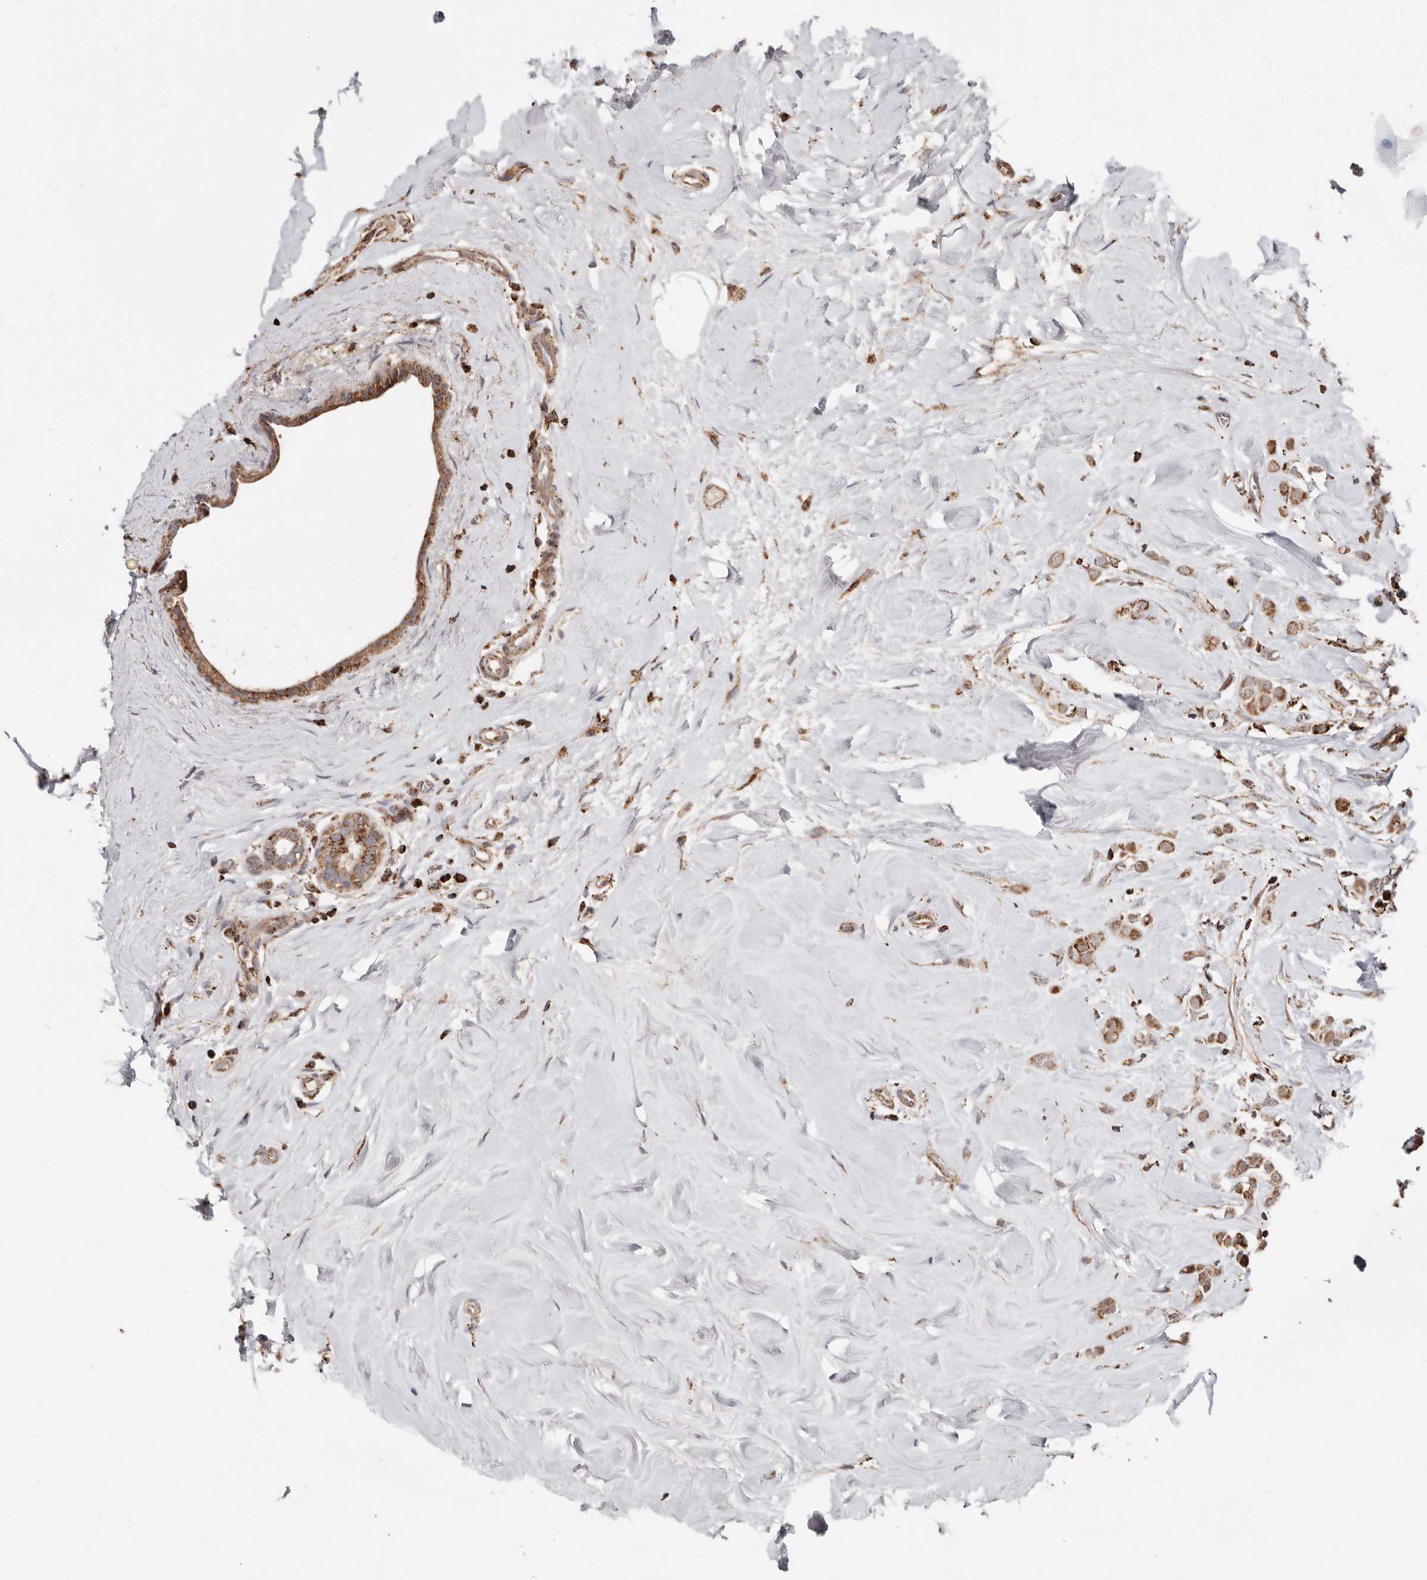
{"staining": {"intensity": "moderate", "quantity": ">75%", "location": "cytoplasmic/membranous"}, "tissue": "breast cancer", "cell_type": "Tumor cells", "image_type": "cancer", "snomed": [{"axis": "morphology", "description": "Lobular carcinoma"}, {"axis": "topography", "description": "Breast"}], "caption": "The immunohistochemical stain highlights moderate cytoplasmic/membranous positivity in tumor cells of breast cancer (lobular carcinoma) tissue.", "gene": "PRKACB", "patient": {"sex": "female", "age": 47}}